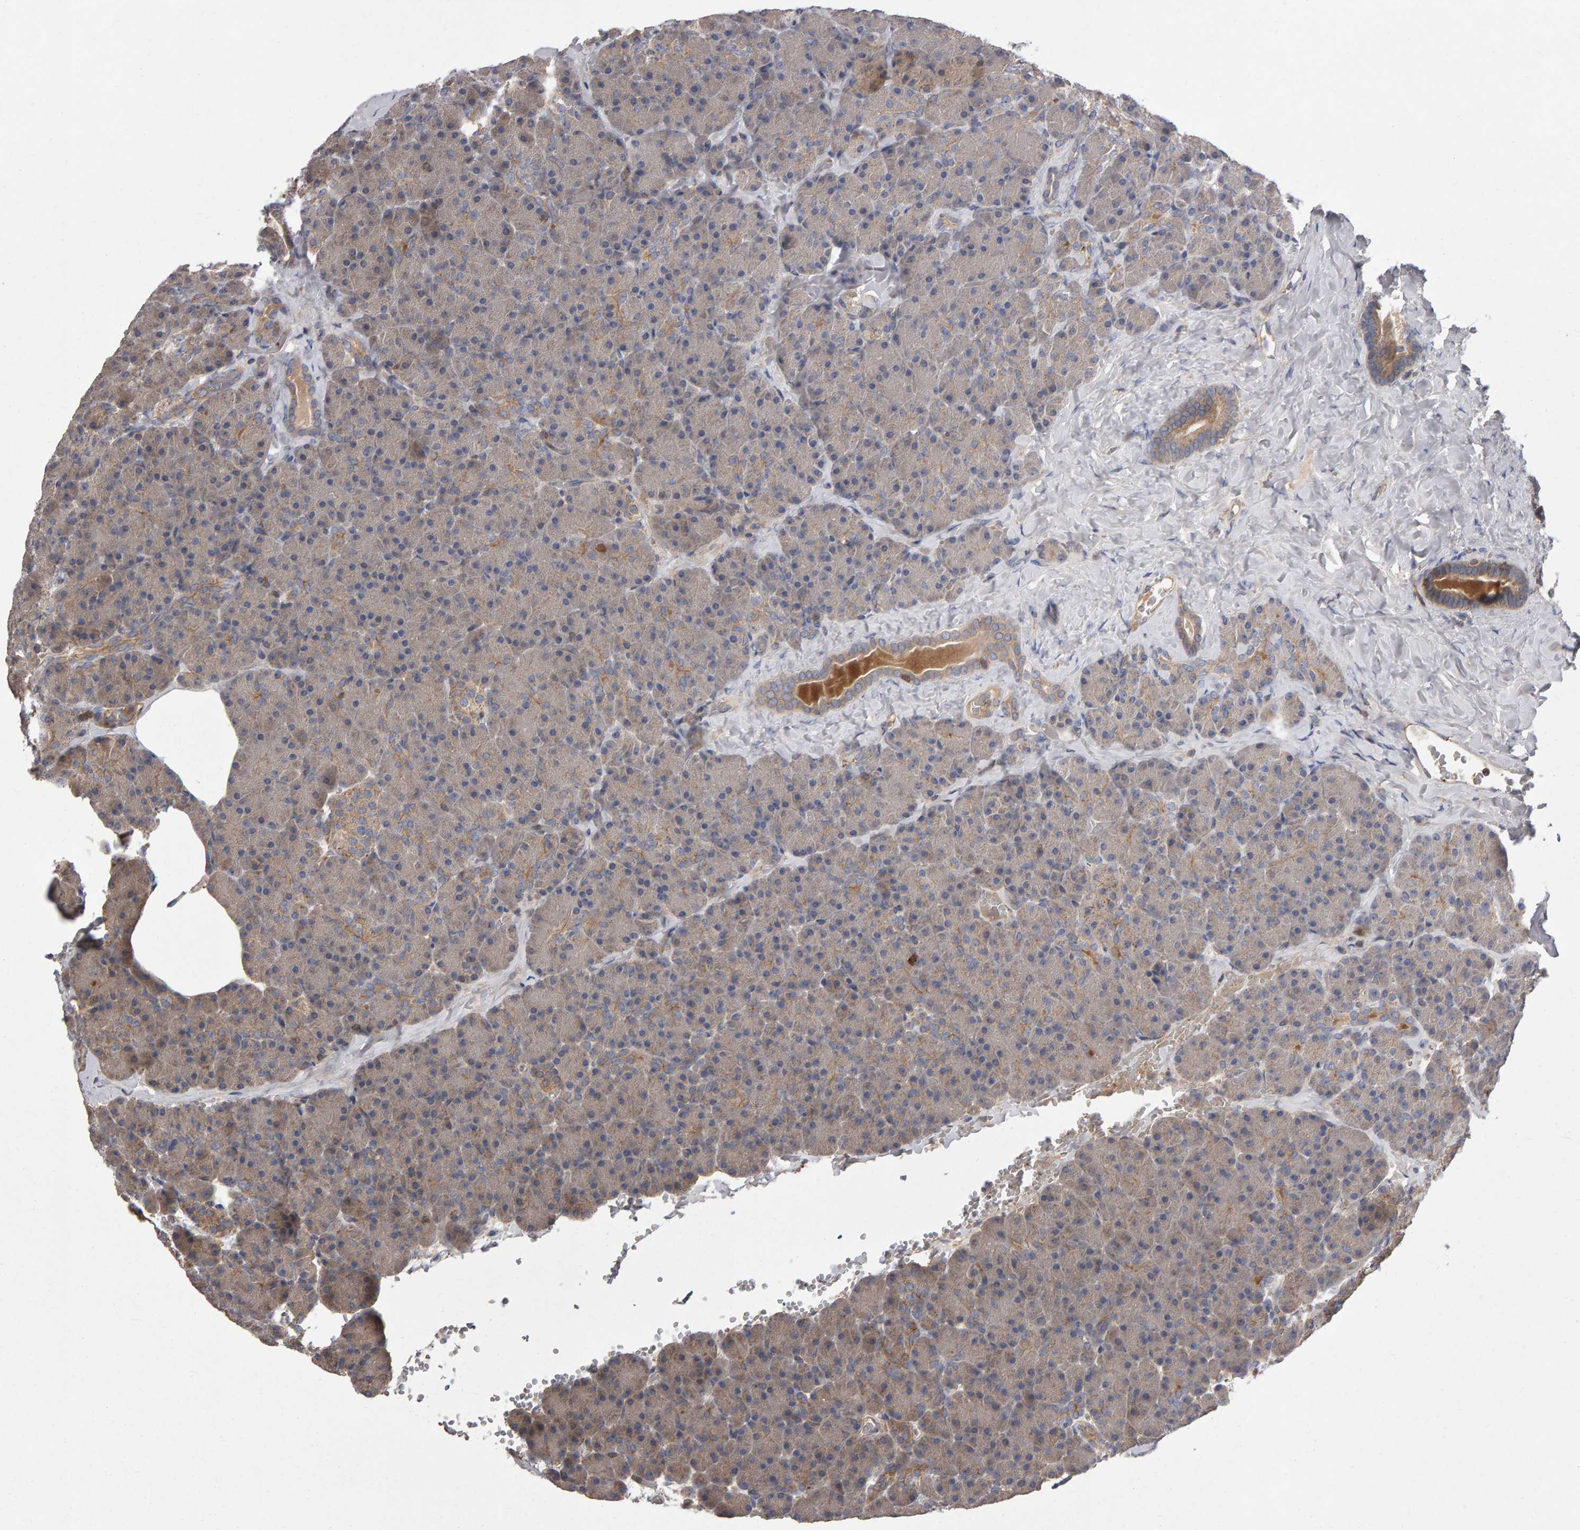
{"staining": {"intensity": "weak", "quantity": ">75%", "location": "cytoplasmic/membranous"}, "tissue": "pancreas", "cell_type": "Exocrine glandular cells", "image_type": "normal", "snomed": [{"axis": "morphology", "description": "Normal tissue, NOS"}, {"axis": "morphology", "description": "Carcinoid, malignant, NOS"}, {"axis": "topography", "description": "Pancreas"}], "caption": "This is a photomicrograph of immunohistochemistry staining of unremarkable pancreas, which shows weak staining in the cytoplasmic/membranous of exocrine glandular cells.", "gene": "PGS1", "patient": {"sex": "female", "age": 35}}